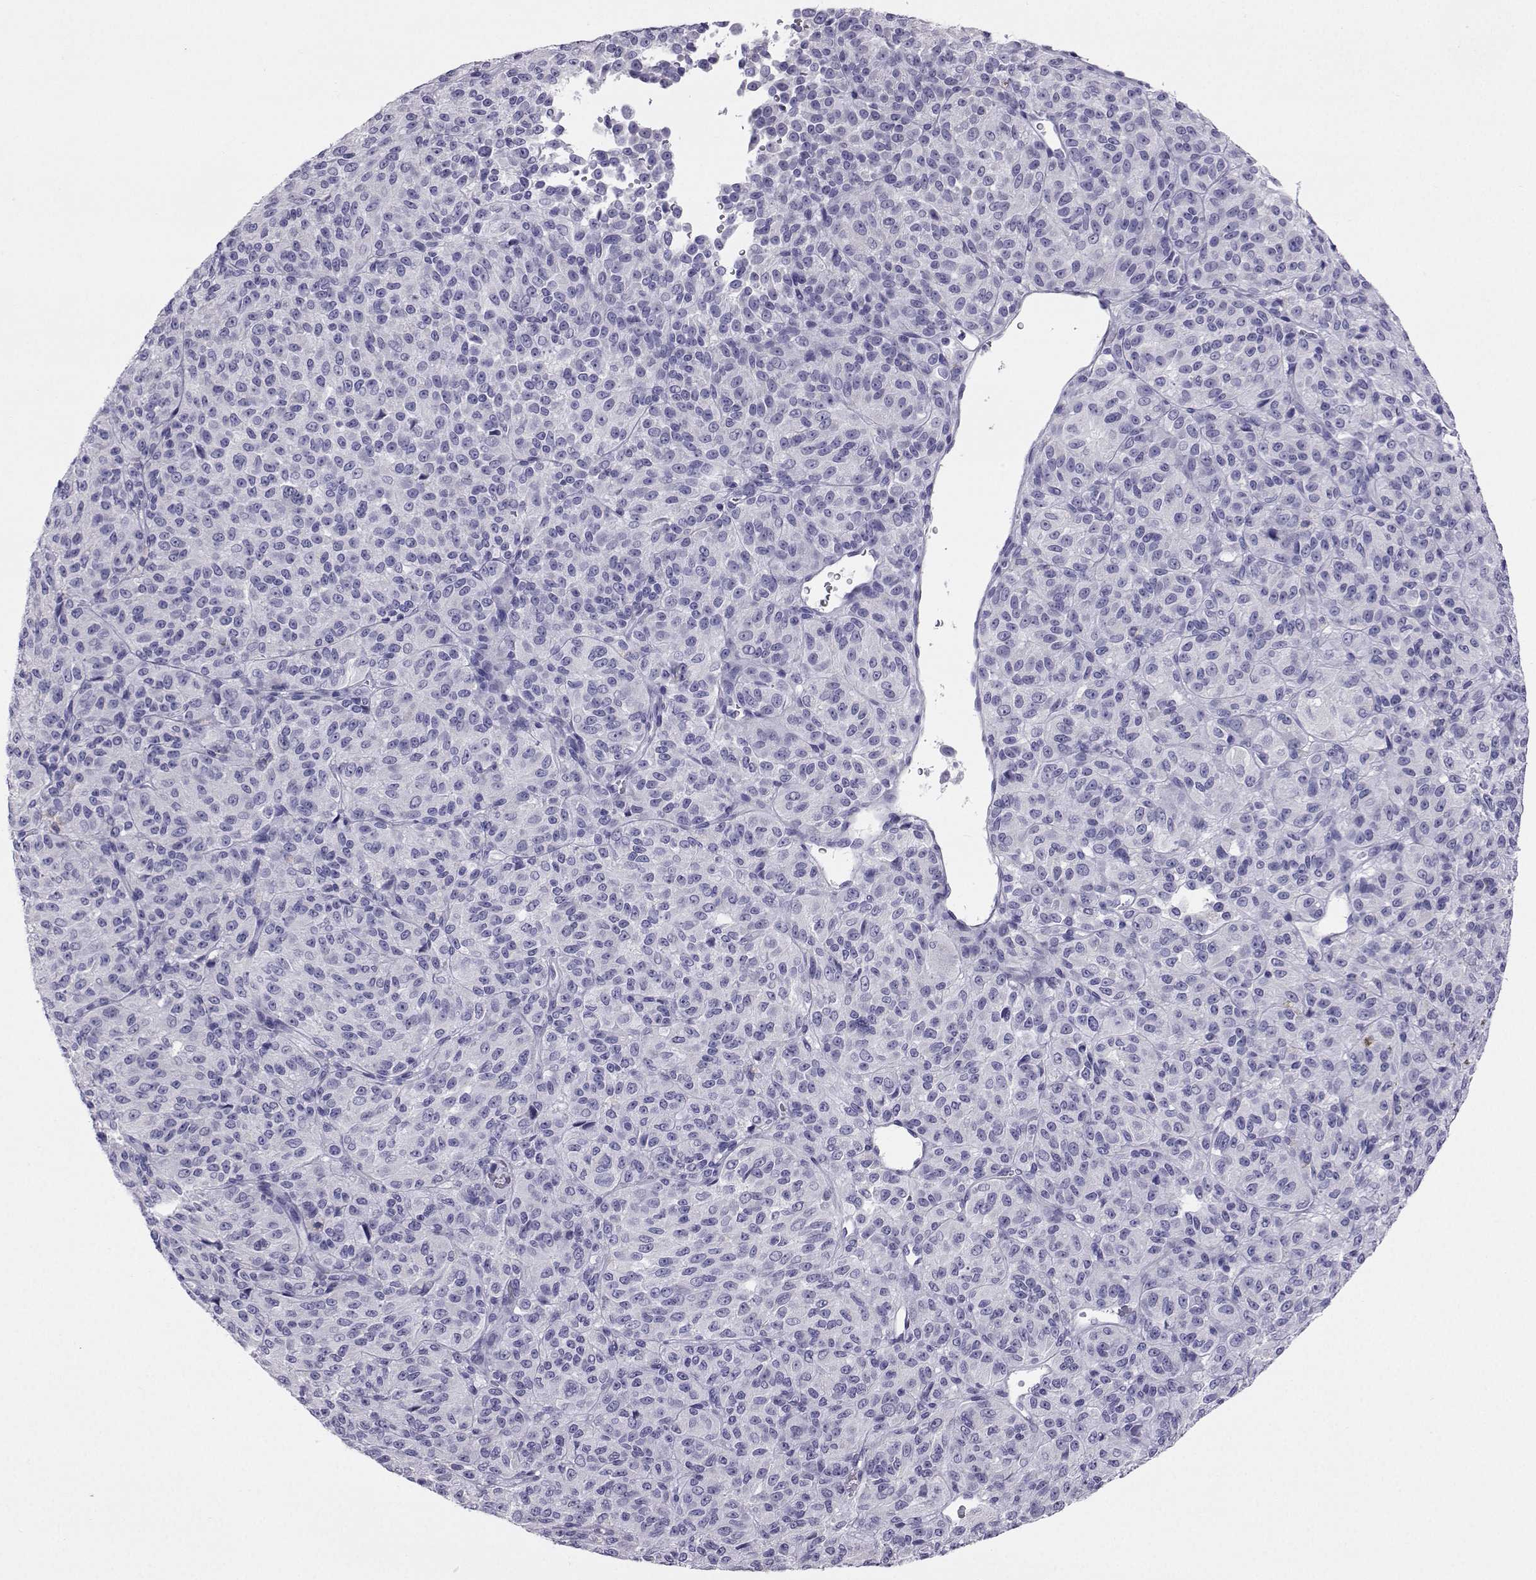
{"staining": {"intensity": "negative", "quantity": "none", "location": "none"}, "tissue": "melanoma", "cell_type": "Tumor cells", "image_type": "cancer", "snomed": [{"axis": "morphology", "description": "Malignant melanoma, Metastatic site"}, {"axis": "topography", "description": "Brain"}], "caption": "Melanoma was stained to show a protein in brown. There is no significant positivity in tumor cells. The staining is performed using DAB (3,3'-diaminobenzidine) brown chromogen with nuclei counter-stained in using hematoxylin.", "gene": "PLIN4", "patient": {"sex": "female", "age": 56}}